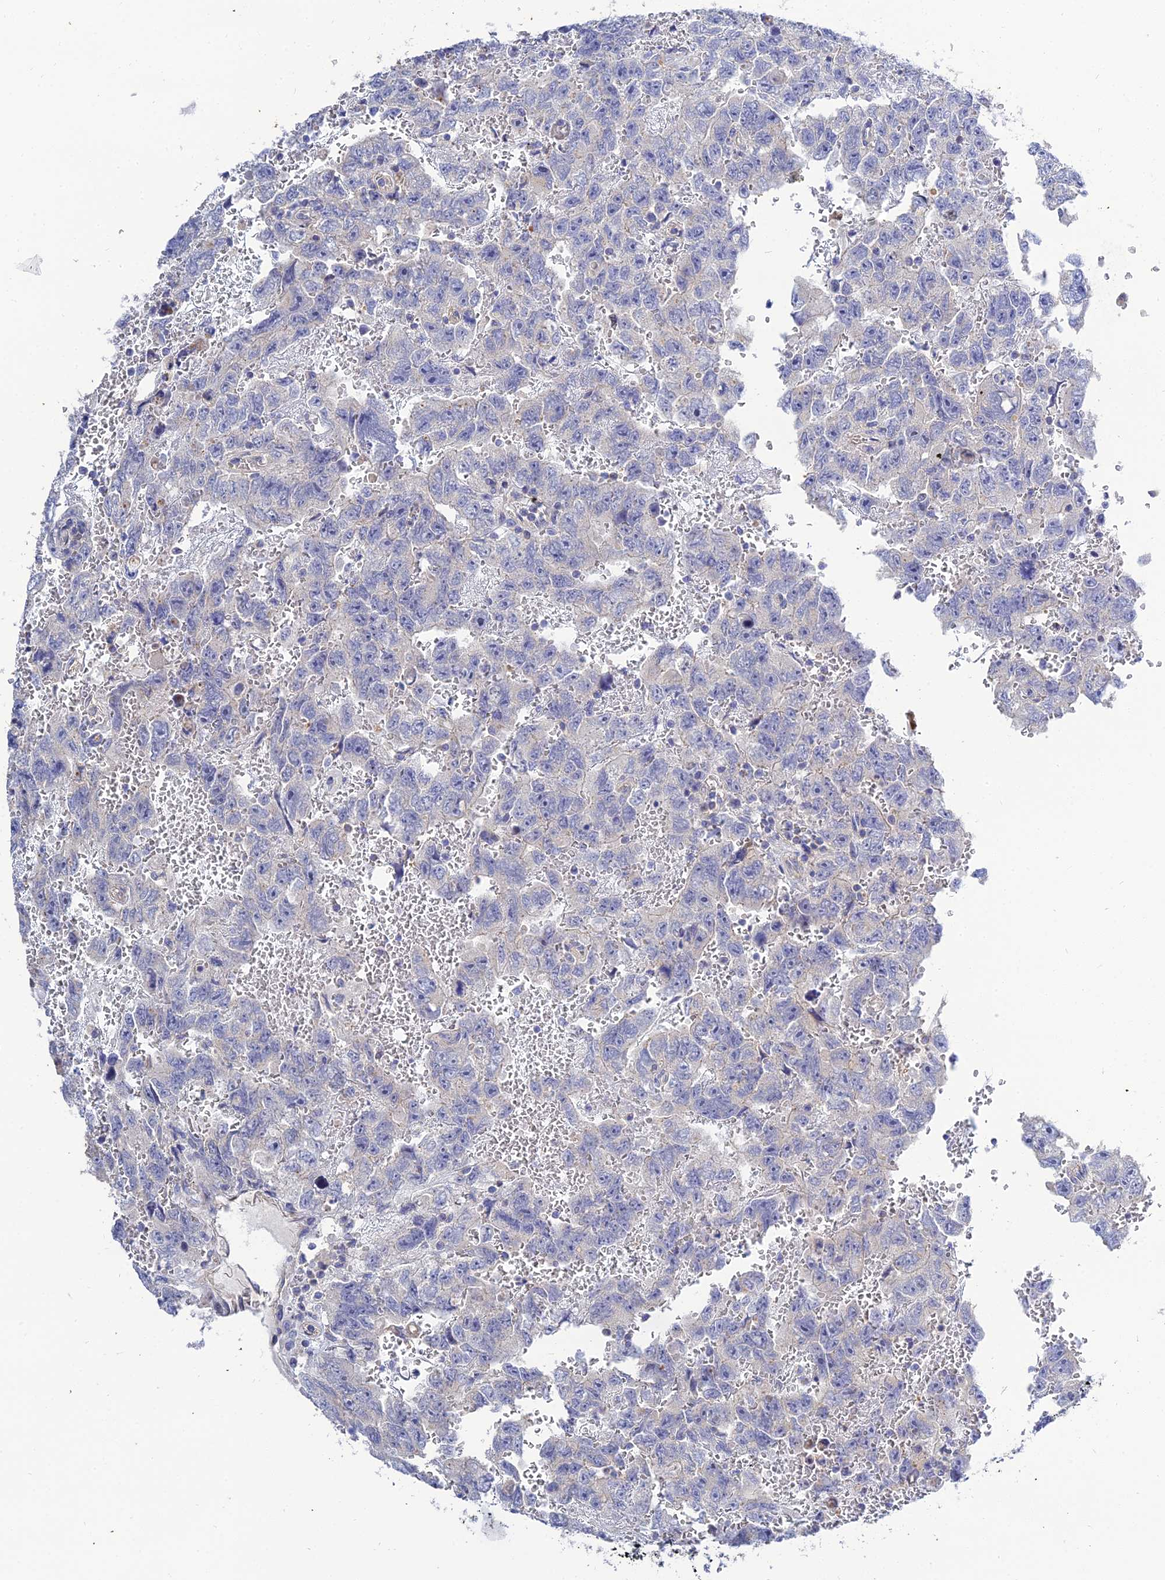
{"staining": {"intensity": "negative", "quantity": "none", "location": "none"}, "tissue": "testis cancer", "cell_type": "Tumor cells", "image_type": "cancer", "snomed": [{"axis": "morphology", "description": "Carcinoma, Embryonal, NOS"}, {"axis": "topography", "description": "Testis"}], "caption": "This is an IHC photomicrograph of human testis cancer (embryonal carcinoma). There is no staining in tumor cells.", "gene": "APOBEC3H", "patient": {"sex": "male", "age": 45}}